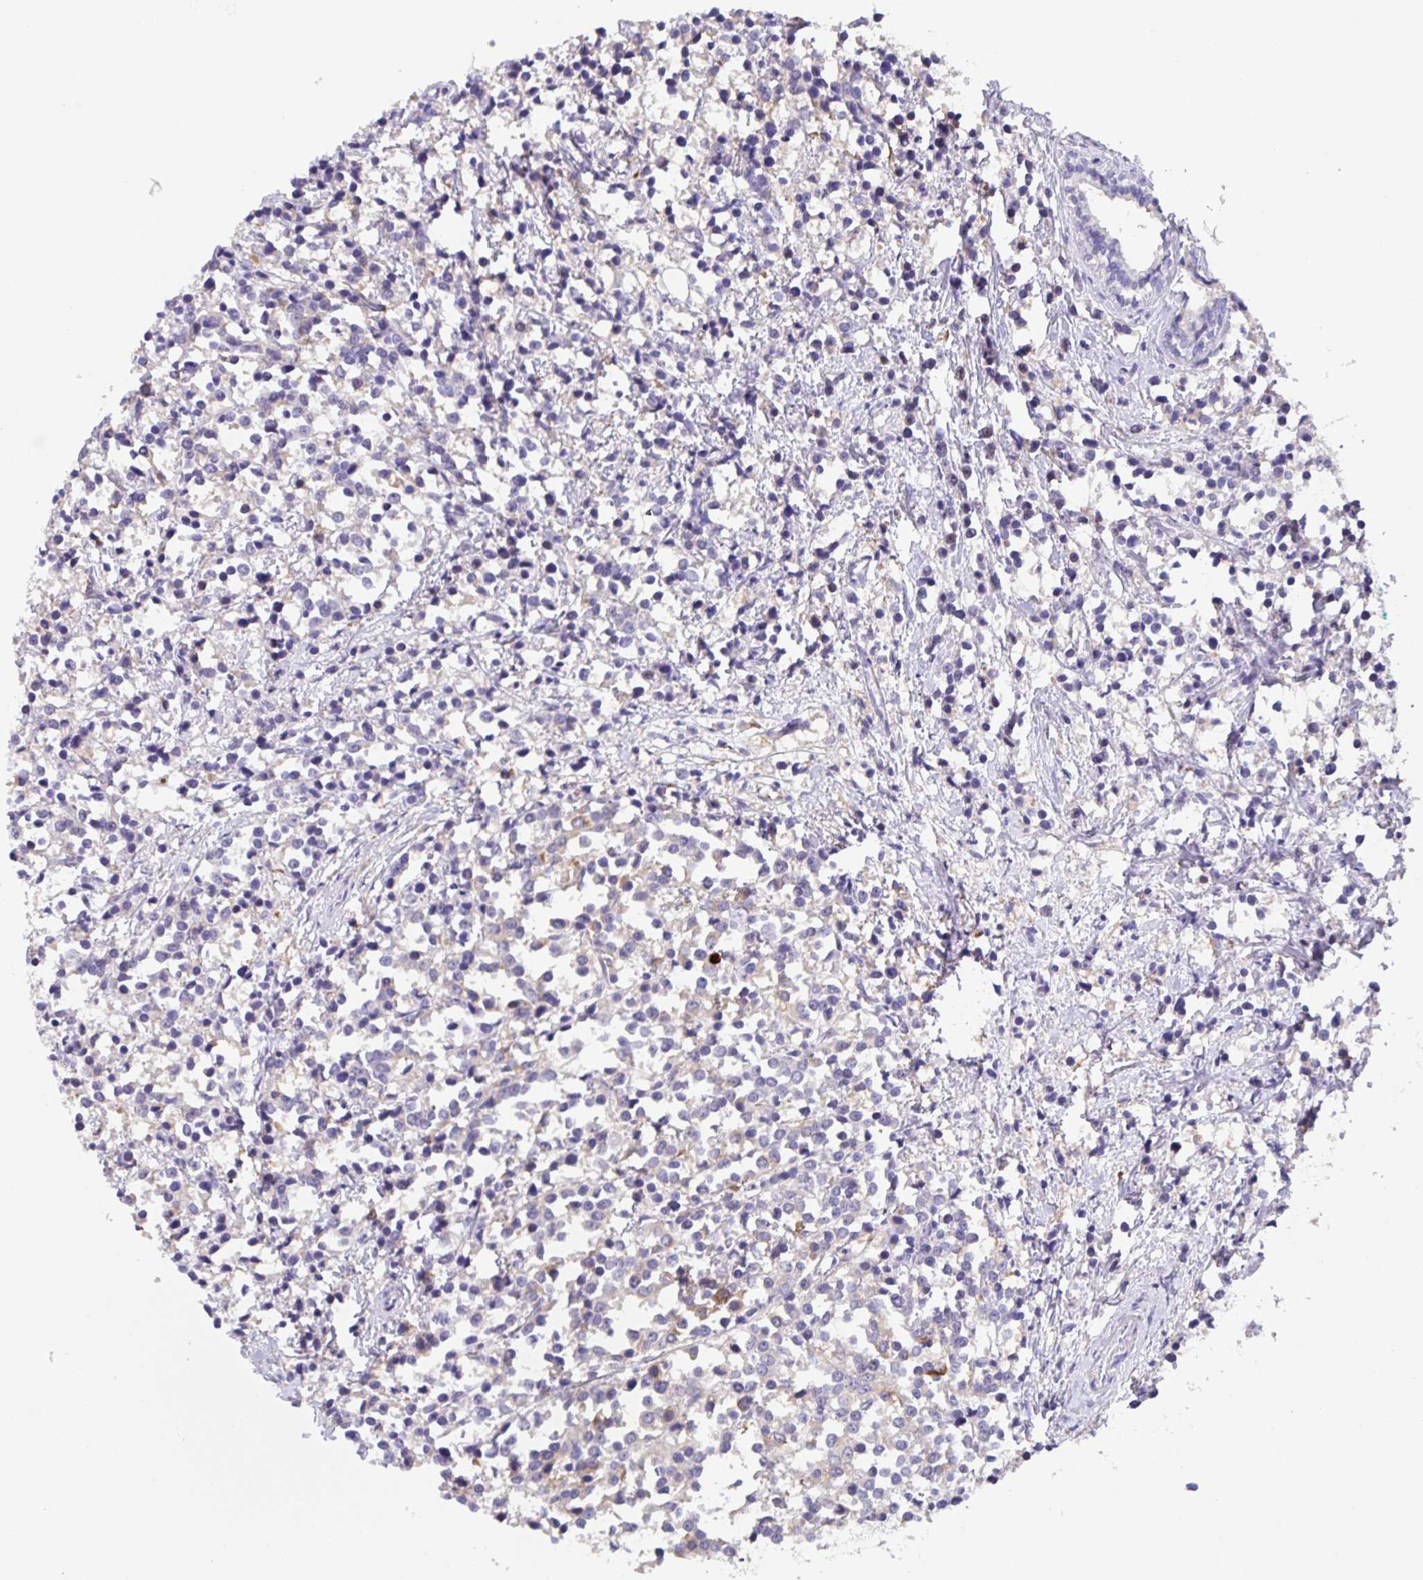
{"staining": {"intensity": "negative", "quantity": "none", "location": "none"}, "tissue": "breast cancer", "cell_type": "Tumor cells", "image_type": "cancer", "snomed": [{"axis": "morphology", "description": "Duct carcinoma"}, {"axis": "topography", "description": "Breast"}], "caption": "Tumor cells are negative for protein expression in human breast cancer (invasive ductal carcinoma).", "gene": "PRR36", "patient": {"sex": "female", "age": 80}}